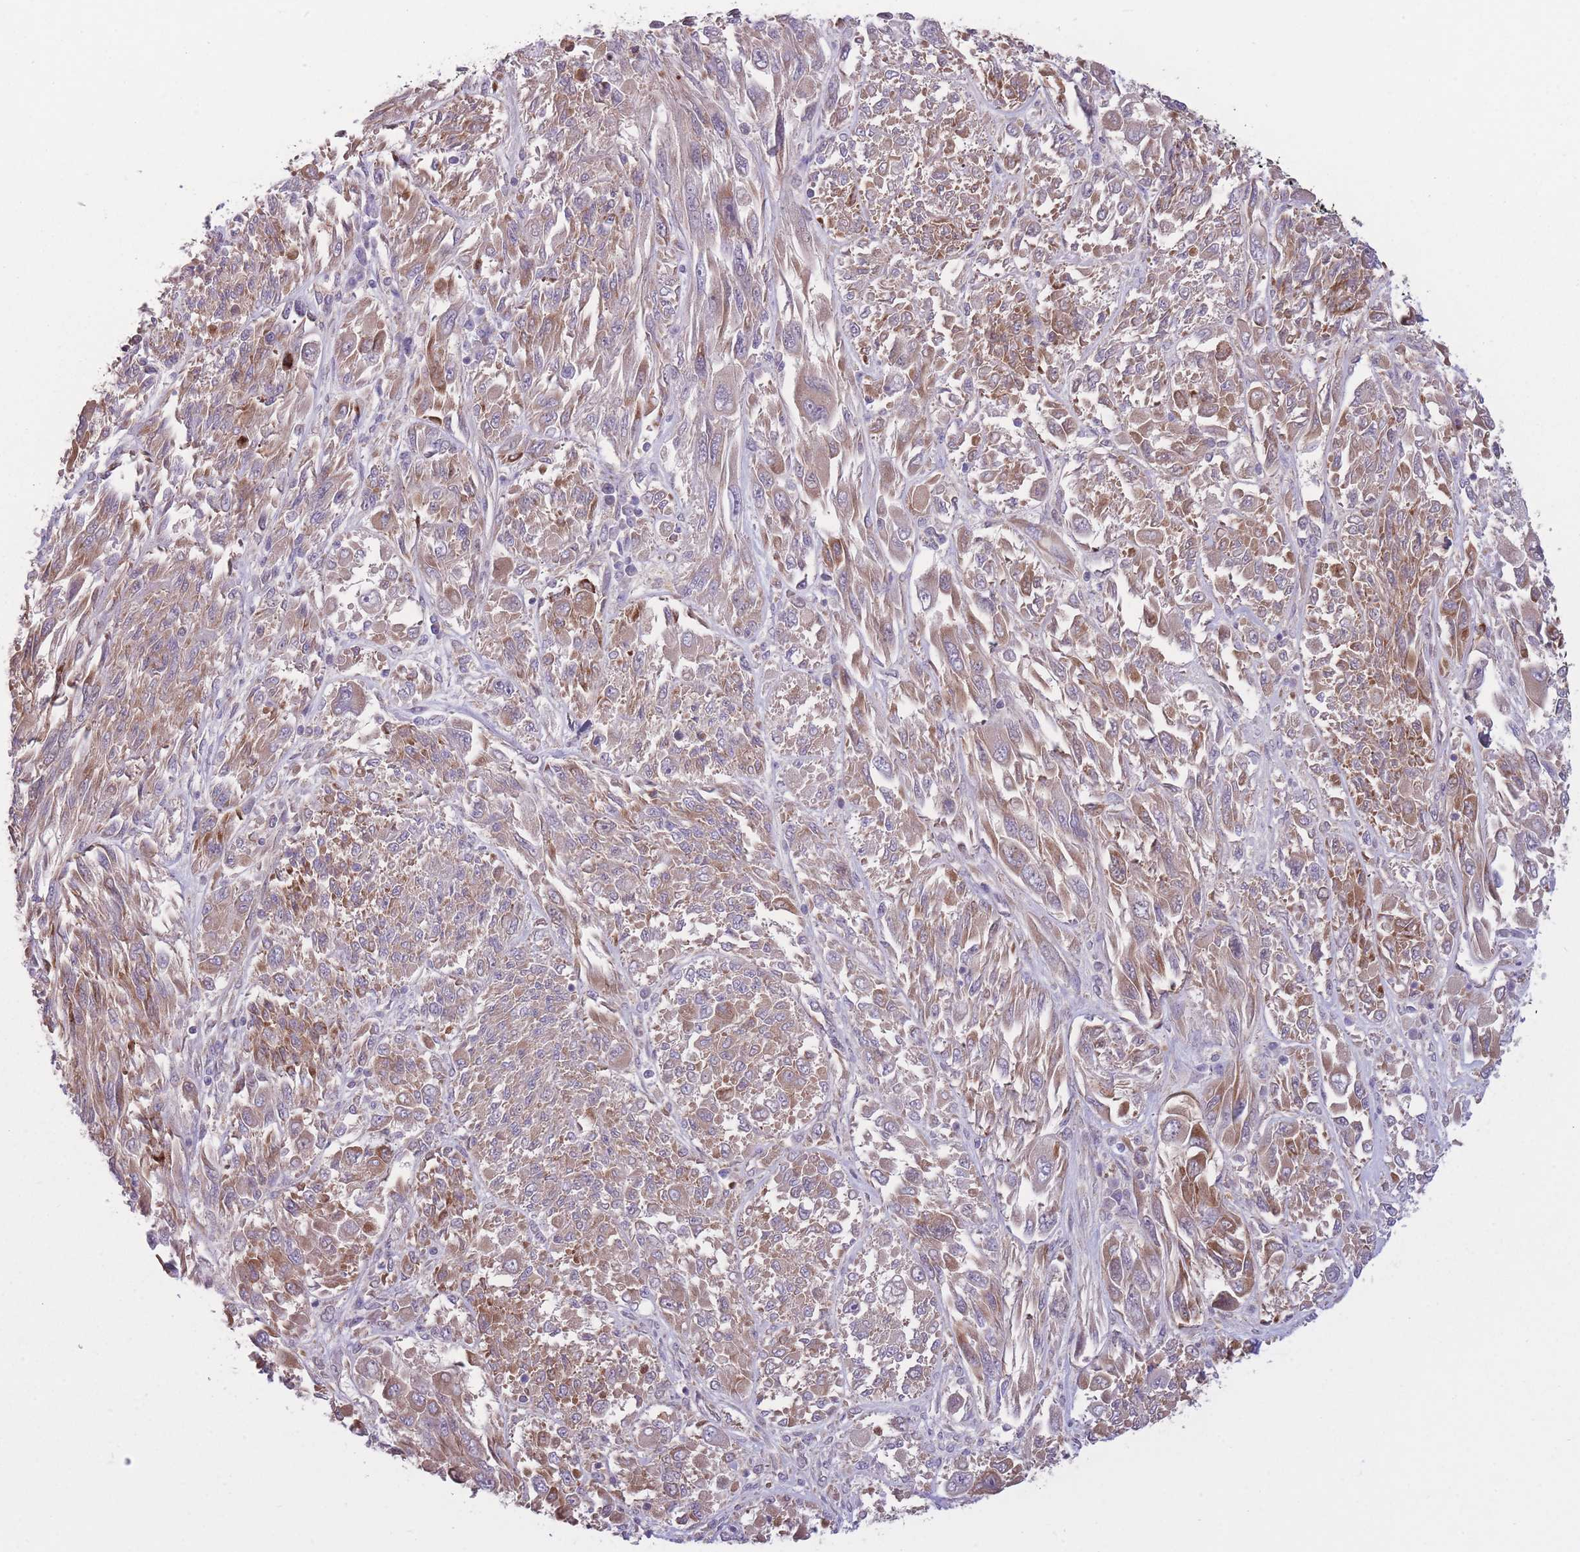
{"staining": {"intensity": "moderate", "quantity": ">75%", "location": "cytoplasmic/membranous"}, "tissue": "melanoma", "cell_type": "Tumor cells", "image_type": "cancer", "snomed": [{"axis": "morphology", "description": "Malignant melanoma, NOS"}, {"axis": "topography", "description": "Skin"}], "caption": "Immunohistochemistry (IHC) staining of melanoma, which shows medium levels of moderate cytoplasmic/membranous expression in about >75% of tumor cells indicating moderate cytoplasmic/membranous protein positivity. The staining was performed using DAB (brown) for protein detection and nuclei were counterstained in hematoxylin (blue).", "gene": "CCT6B", "patient": {"sex": "female", "age": 91}}